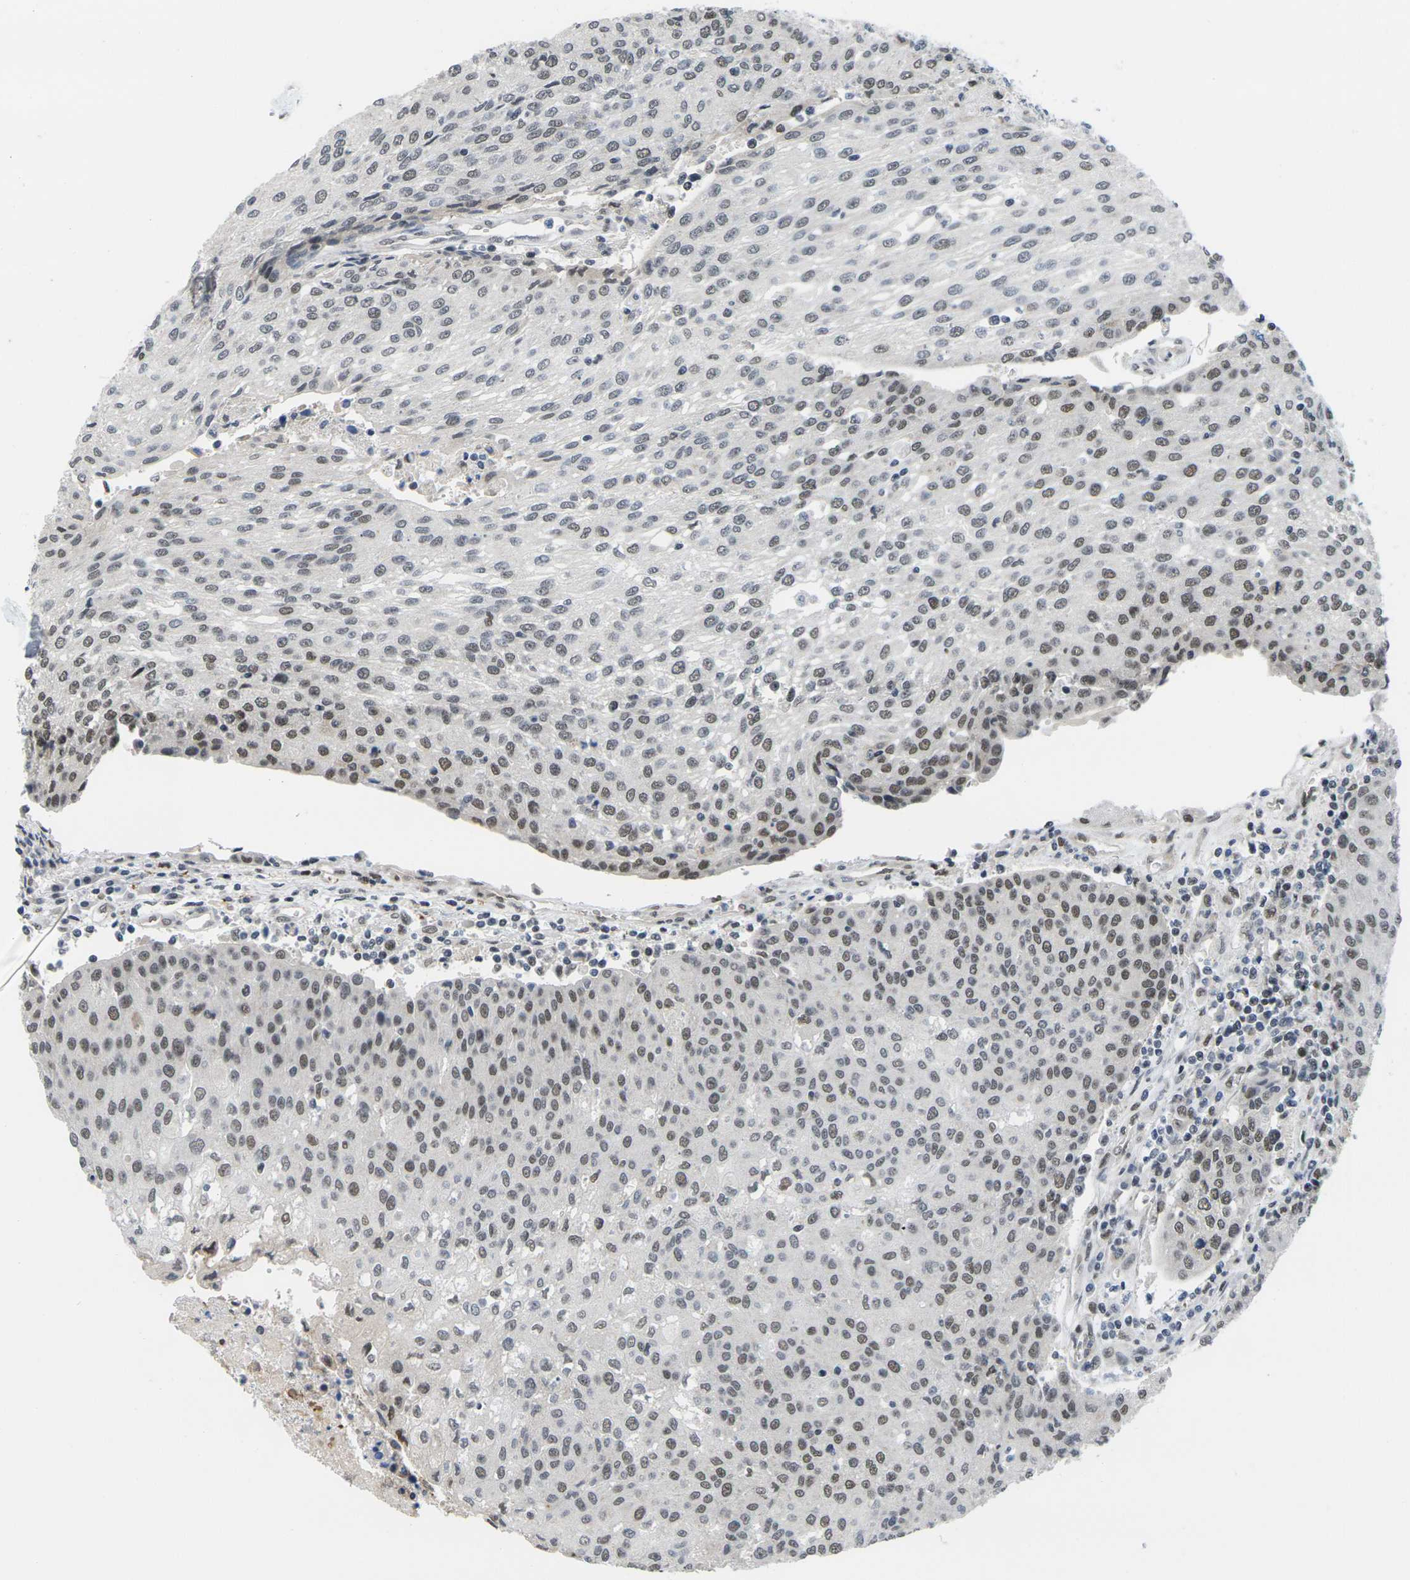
{"staining": {"intensity": "moderate", "quantity": "25%-75%", "location": "nuclear"}, "tissue": "urothelial cancer", "cell_type": "Tumor cells", "image_type": "cancer", "snomed": [{"axis": "morphology", "description": "Urothelial carcinoma, High grade"}, {"axis": "topography", "description": "Urinary bladder"}], "caption": "High-grade urothelial carcinoma stained with a protein marker shows moderate staining in tumor cells.", "gene": "RBM7", "patient": {"sex": "female", "age": 85}}